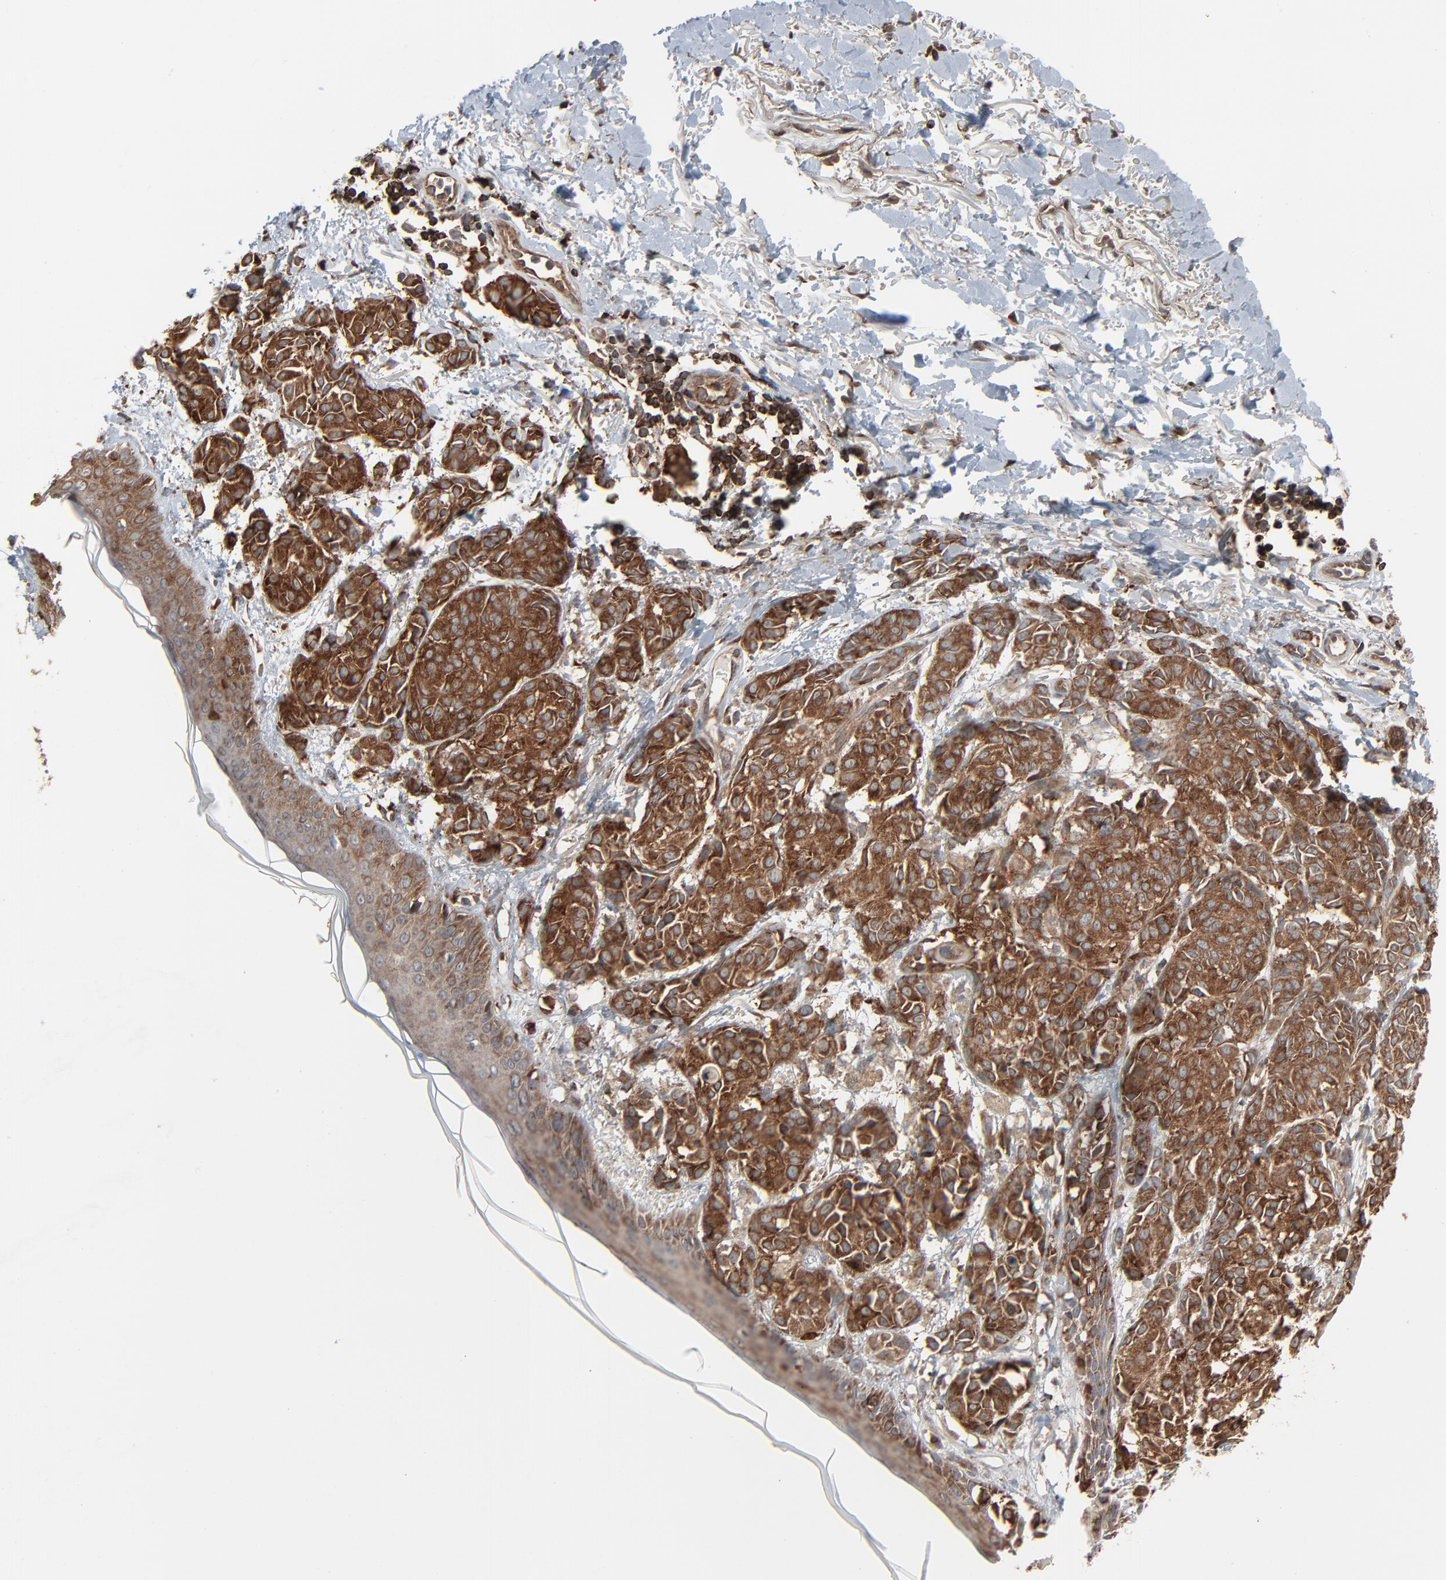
{"staining": {"intensity": "strong", "quantity": ">75%", "location": "cytoplasmic/membranous"}, "tissue": "melanoma", "cell_type": "Tumor cells", "image_type": "cancer", "snomed": [{"axis": "morphology", "description": "Malignant melanoma, NOS"}, {"axis": "topography", "description": "Skin"}], "caption": "A high-resolution micrograph shows IHC staining of melanoma, which shows strong cytoplasmic/membranous staining in about >75% of tumor cells.", "gene": "OPTN", "patient": {"sex": "male", "age": 76}}